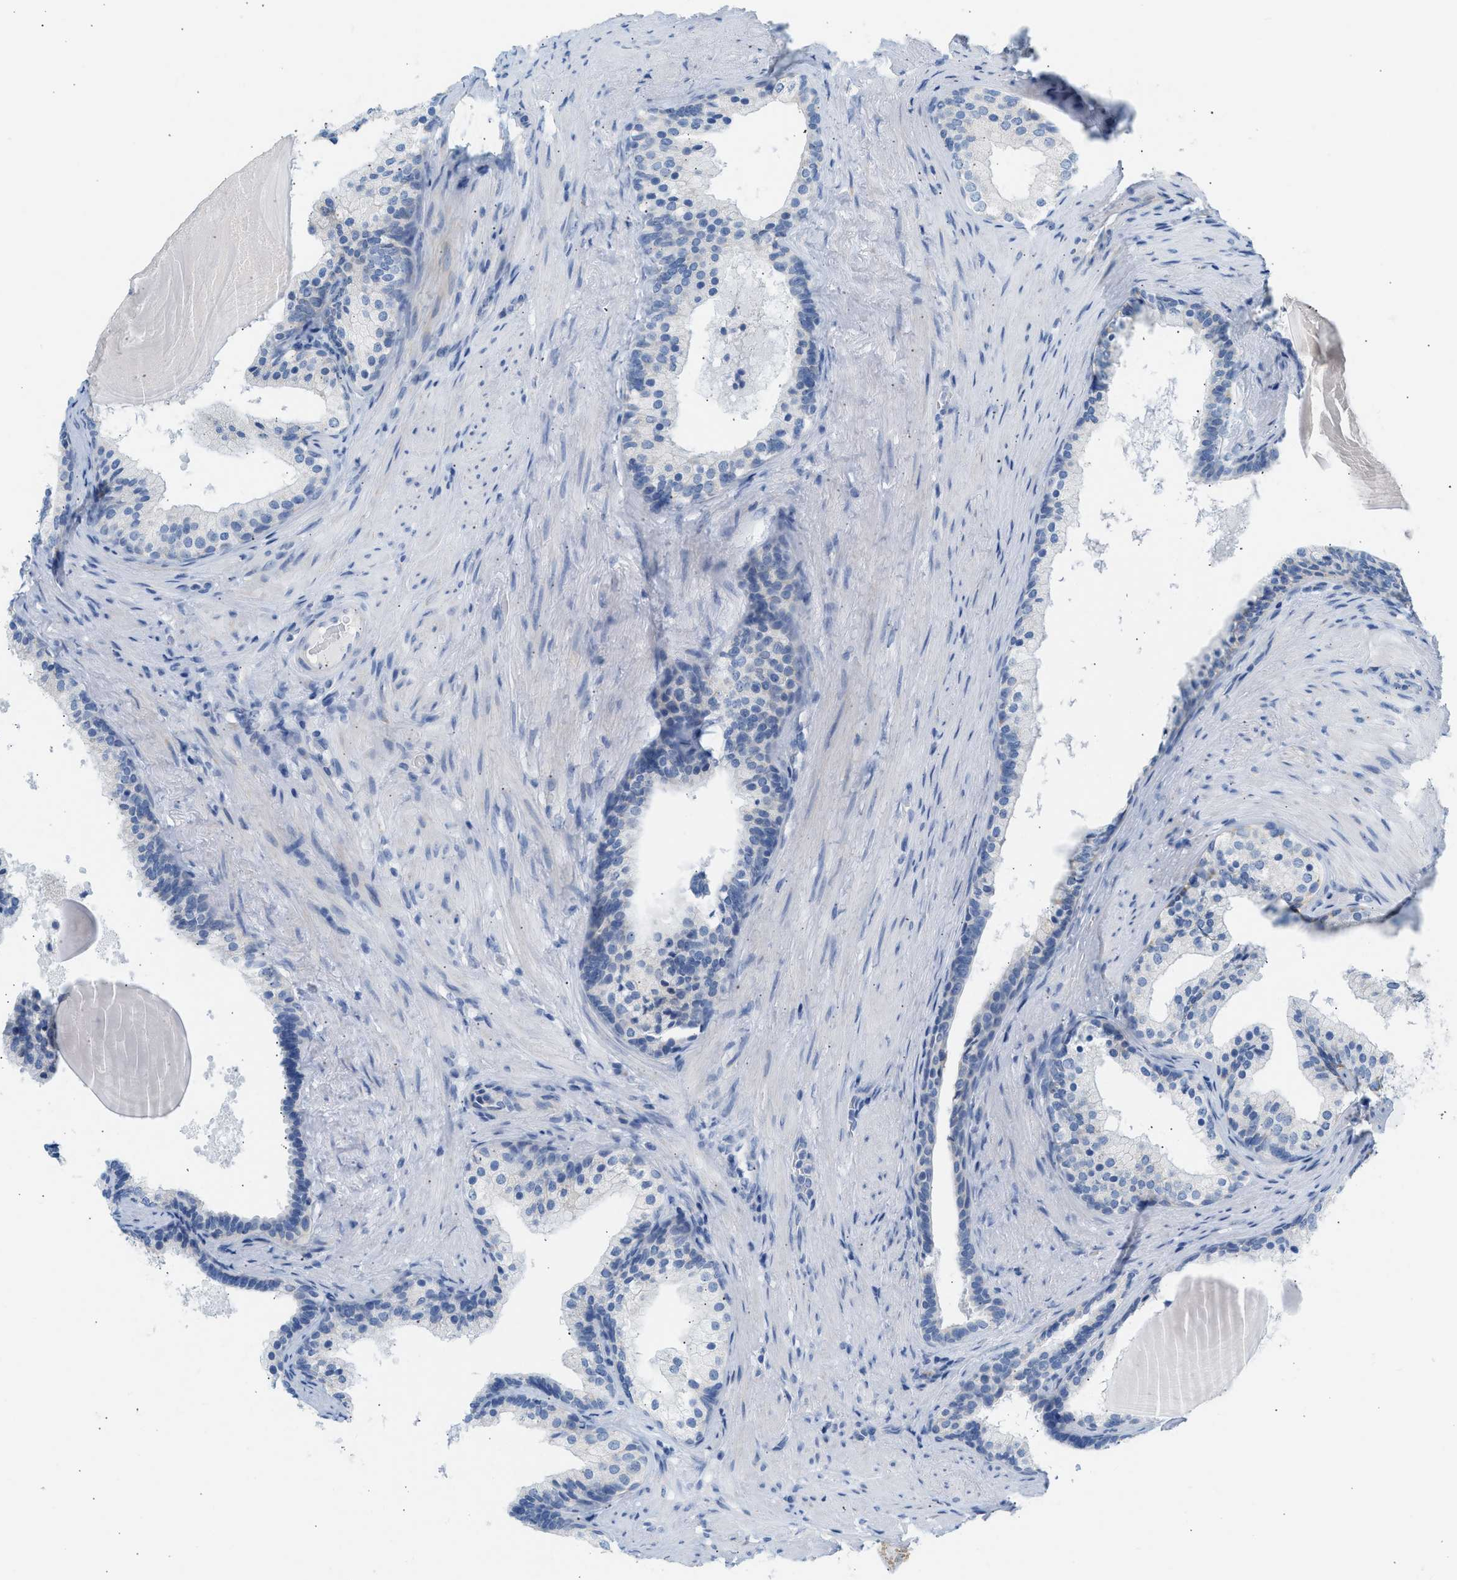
{"staining": {"intensity": "negative", "quantity": "none", "location": "none"}, "tissue": "prostate cancer", "cell_type": "Tumor cells", "image_type": "cancer", "snomed": [{"axis": "morphology", "description": "Adenocarcinoma, Low grade"}, {"axis": "topography", "description": "Prostate"}], "caption": "Low-grade adenocarcinoma (prostate) stained for a protein using IHC shows no positivity tumor cells.", "gene": "NDUFS8", "patient": {"sex": "male", "age": 69}}